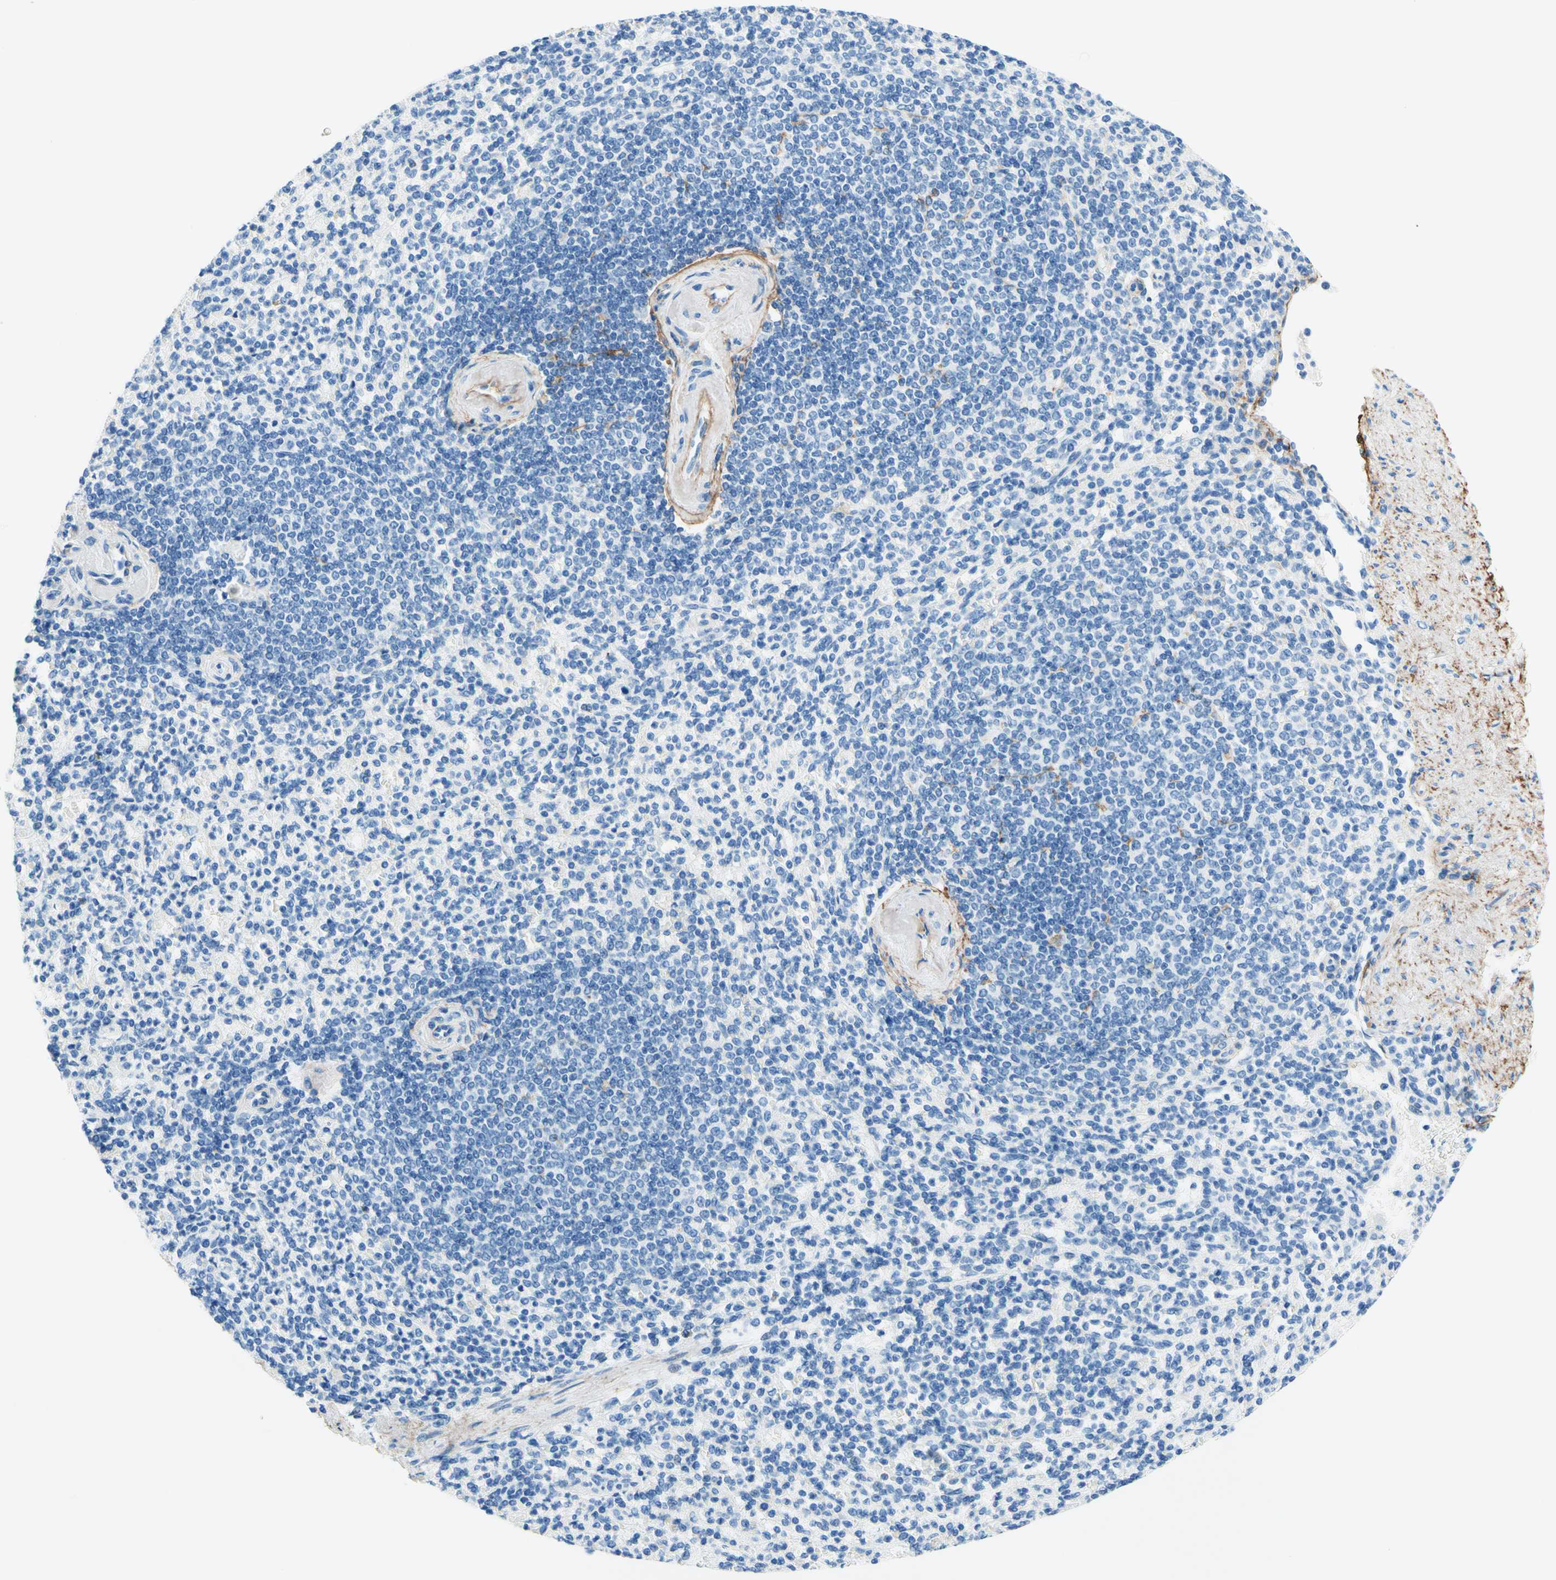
{"staining": {"intensity": "negative", "quantity": "none", "location": "none"}, "tissue": "spleen", "cell_type": "Cells in red pulp", "image_type": "normal", "snomed": [{"axis": "morphology", "description": "Normal tissue, NOS"}, {"axis": "topography", "description": "Spleen"}], "caption": "This is a histopathology image of IHC staining of normal spleen, which shows no expression in cells in red pulp. The staining is performed using DAB (3,3'-diaminobenzidine) brown chromogen with nuclei counter-stained in using hematoxylin.", "gene": "MFAP5", "patient": {"sex": "female", "age": 74}}